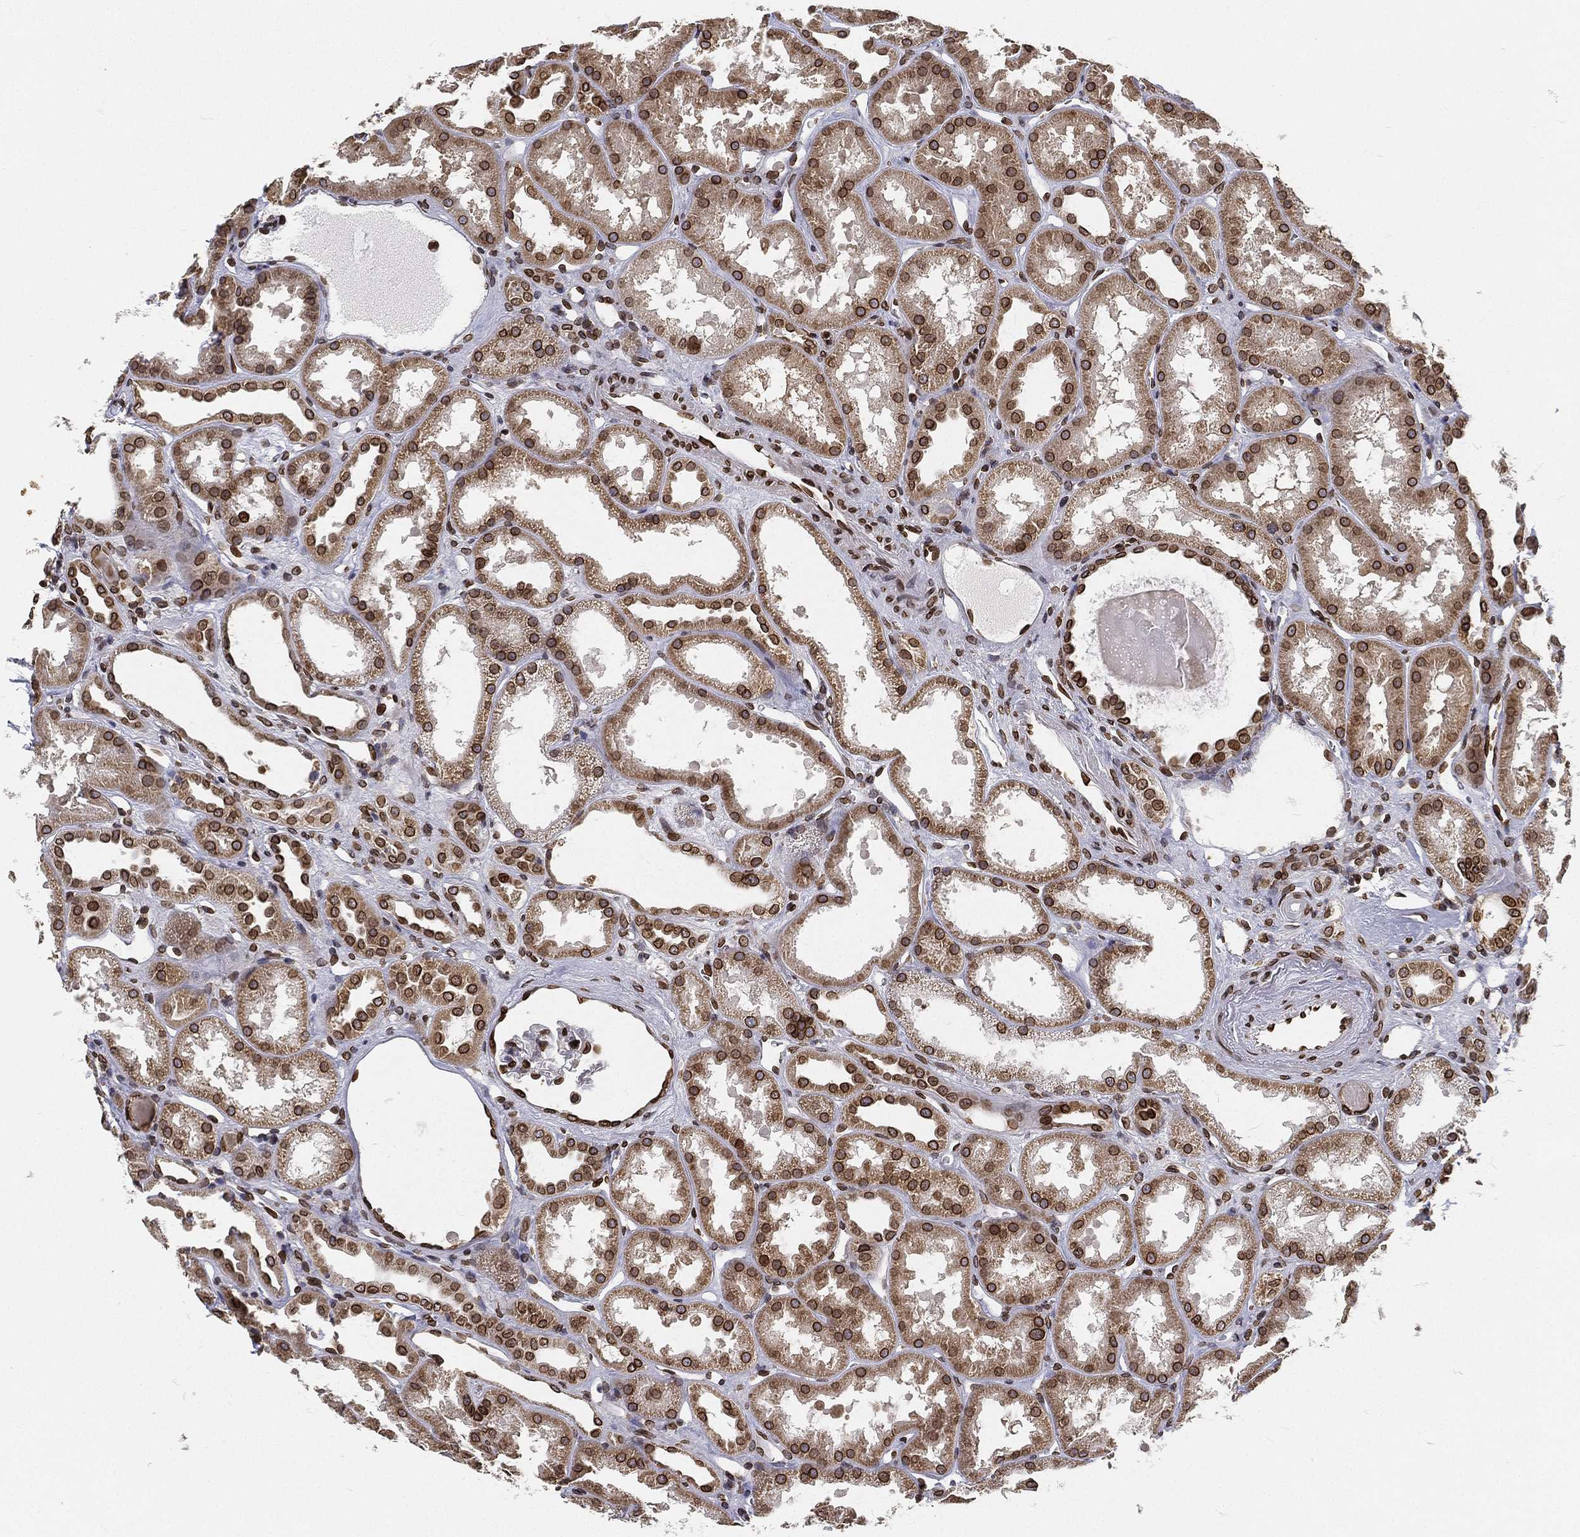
{"staining": {"intensity": "strong", "quantity": ">75%", "location": "nuclear"}, "tissue": "kidney", "cell_type": "Cells in glomeruli", "image_type": "normal", "snomed": [{"axis": "morphology", "description": "Normal tissue, NOS"}, {"axis": "topography", "description": "Kidney"}], "caption": "Immunohistochemistry (IHC) (DAB) staining of benign human kidney reveals strong nuclear protein staining in about >75% of cells in glomeruli.", "gene": "PALB2", "patient": {"sex": "male", "age": 61}}